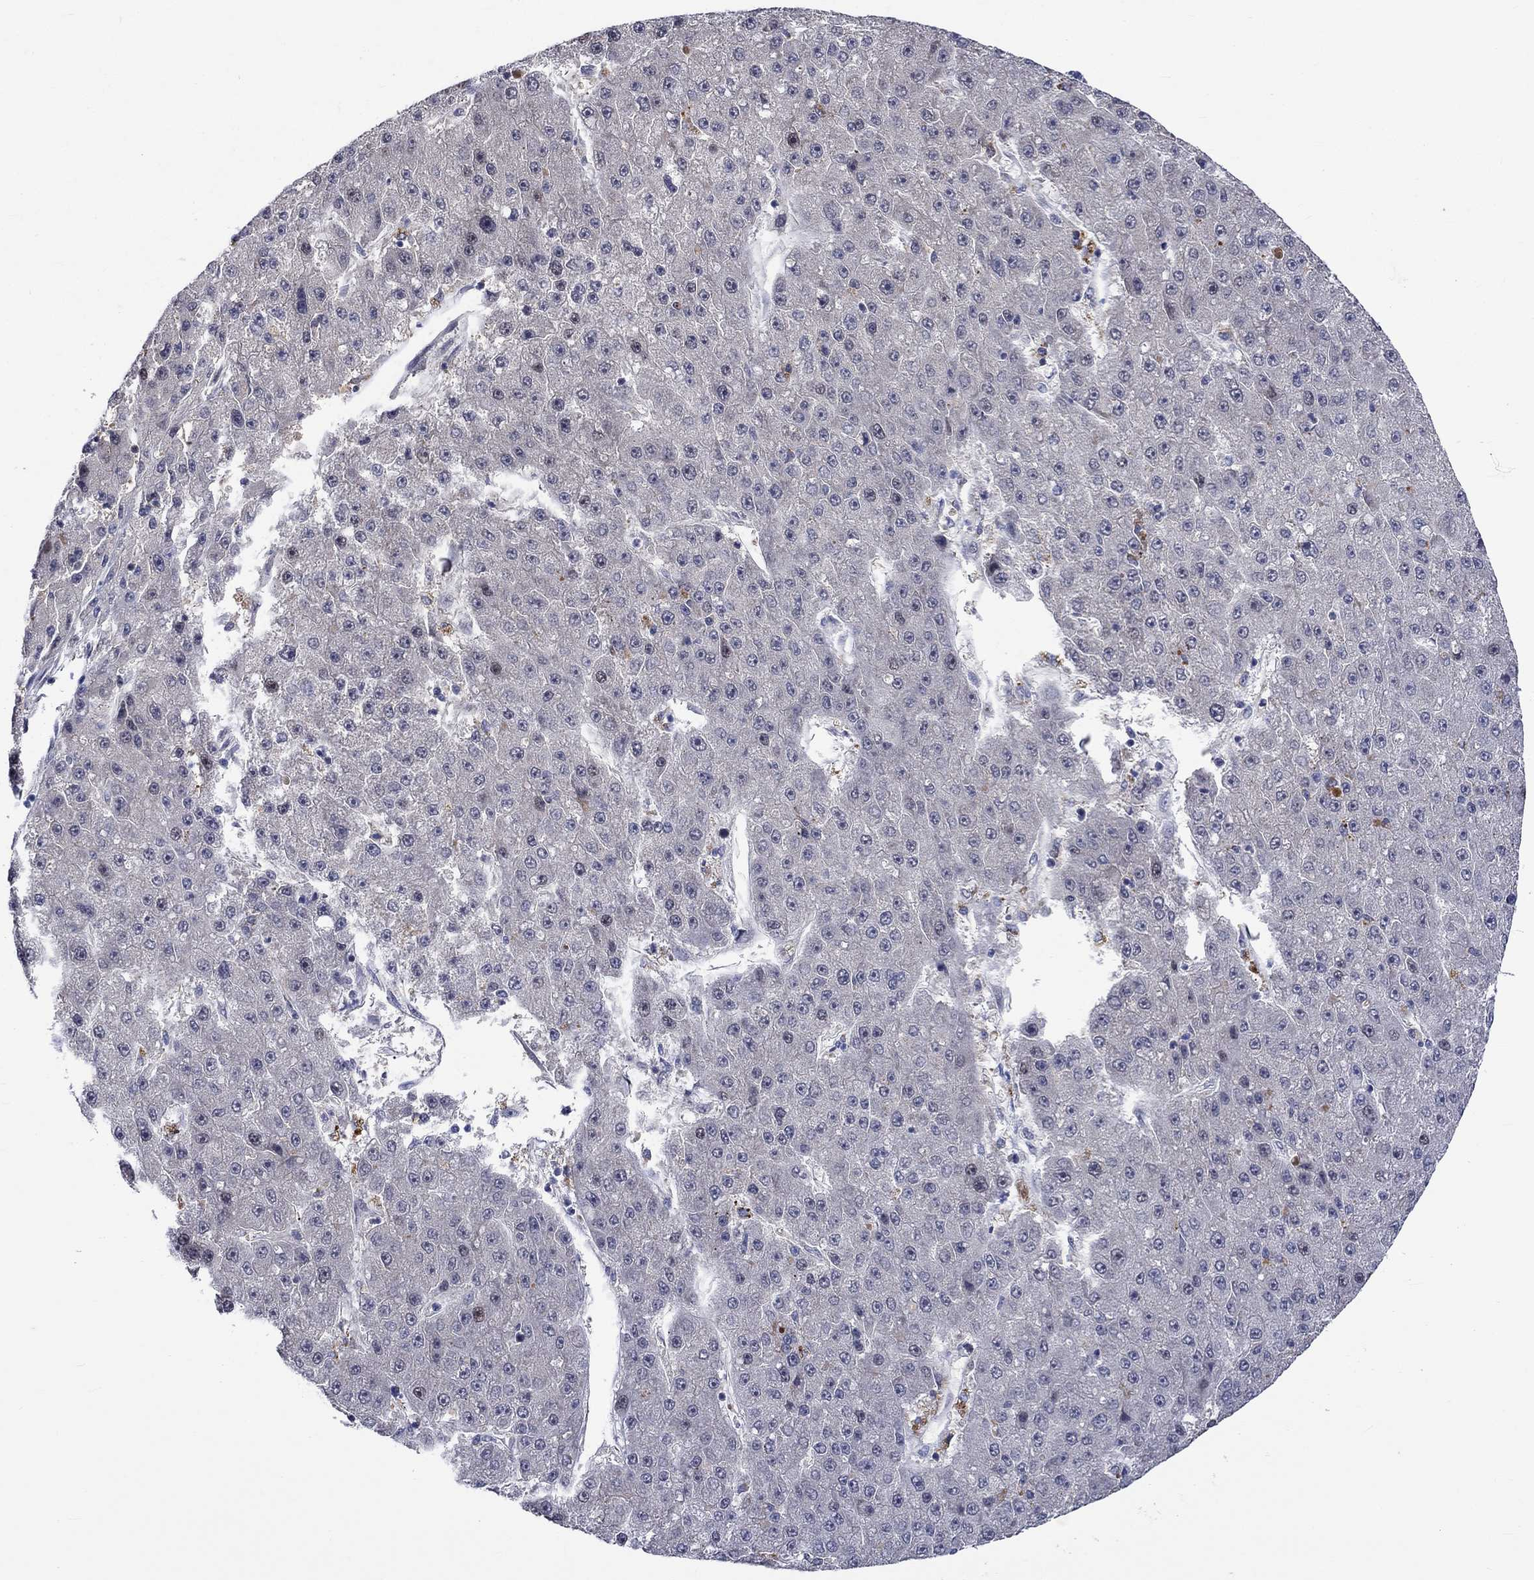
{"staining": {"intensity": "negative", "quantity": "none", "location": "none"}, "tissue": "liver cancer", "cell_type": "Tumor cells", "image_type": "cancer", "snomed": [{"axis": "morphology", "description": "Carcinoma, Hepatocellular, NOS"}, {"axis": "topography", "description": "Liver"}], "caption": "A micrograph of liver hepatocellular carcinoma stained for a protein demonstrates no brown staining in tumor cells.", "gene": "E2F8", "patient": {"sex": "male", "age": 67}}